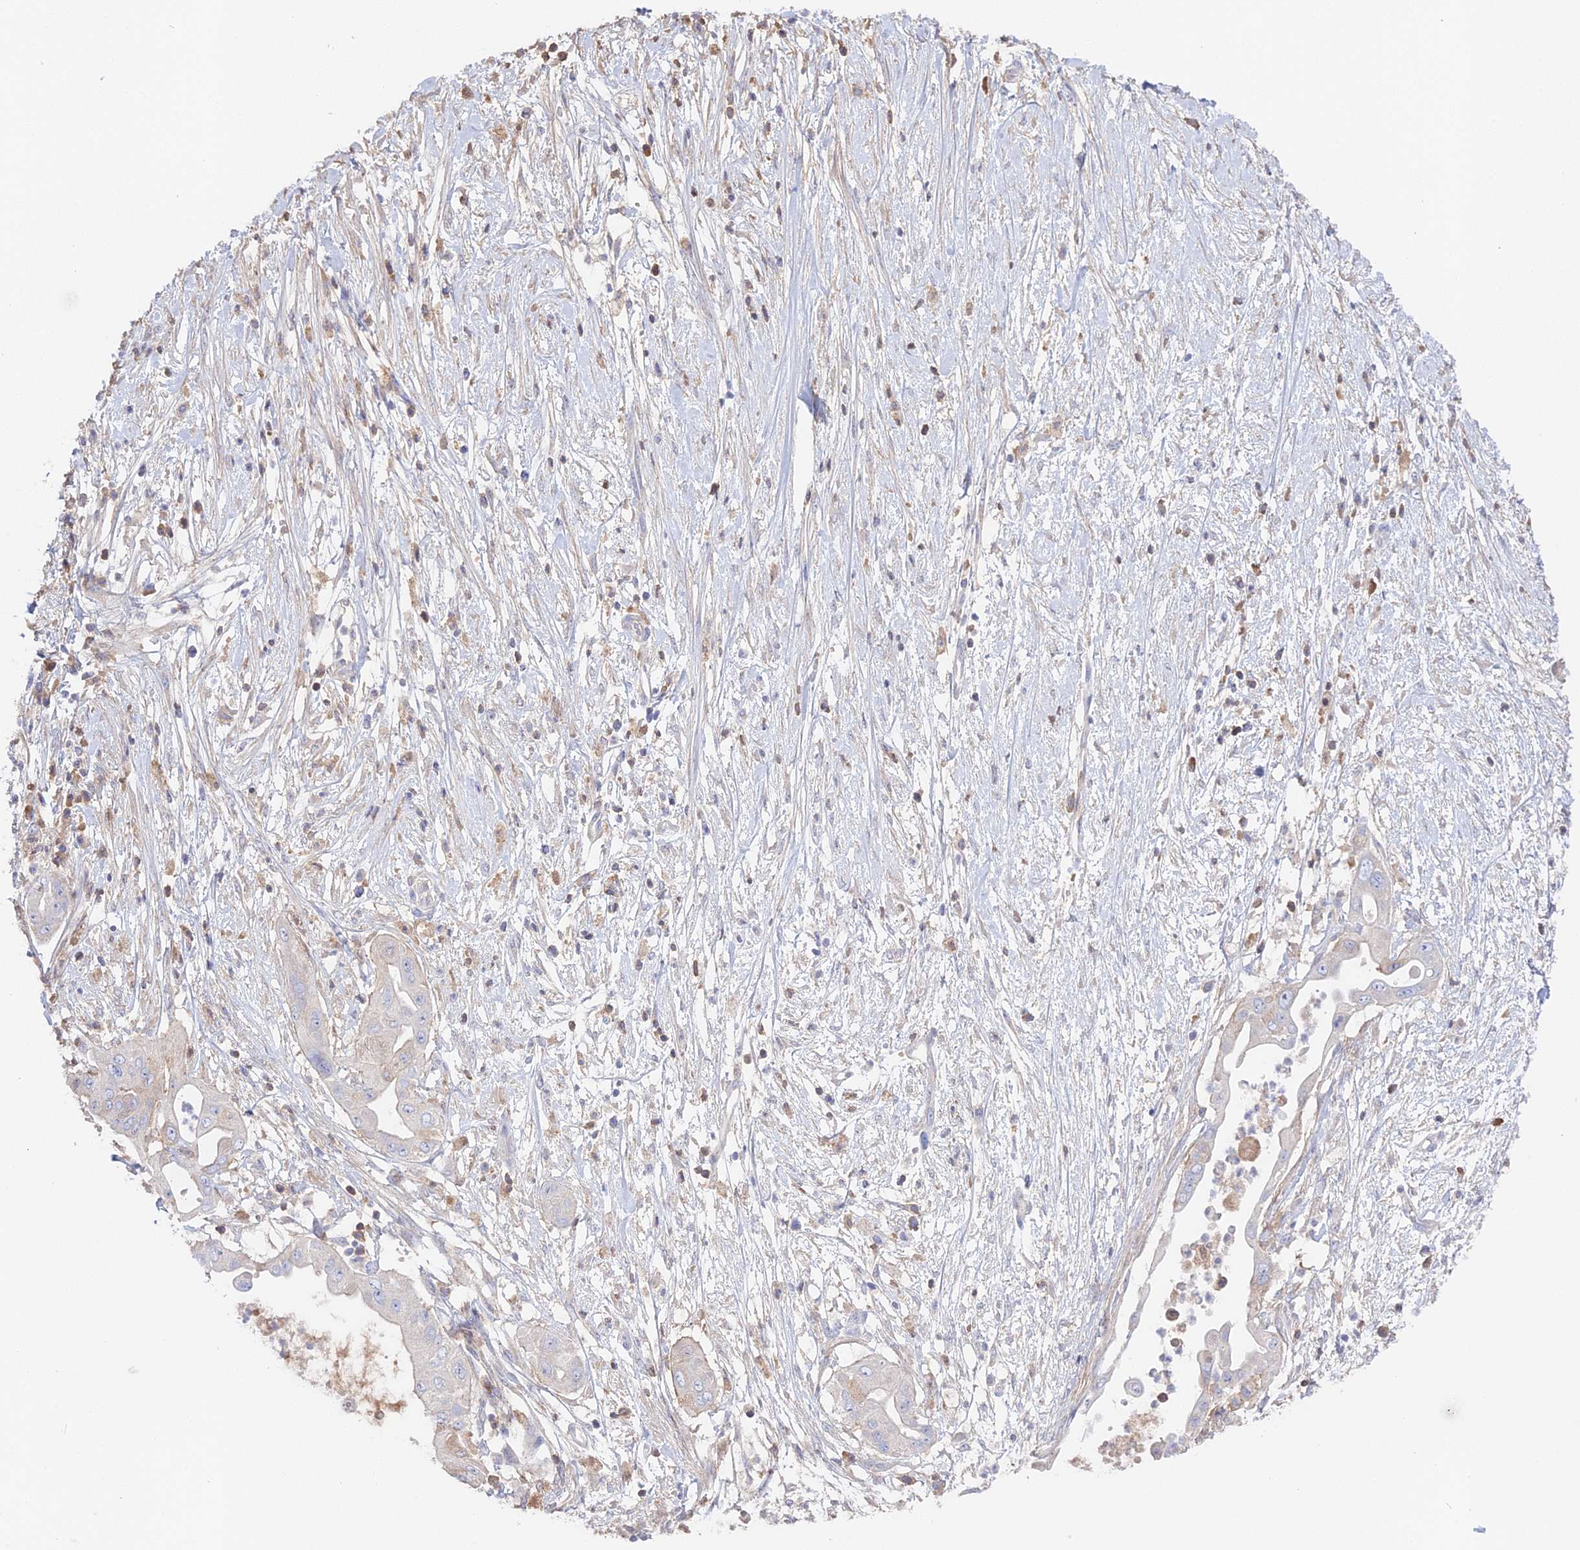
{"staining": {"intensity": "negative", "quantity": "none", "location": "none"}, "tissue": "pancreatic cancer", "cell_type": "Tumor cells", "image_type": "cancer", "snomed": [{"axis": "morphology", "description": "Adenocarcinoma, NOS"}, {"axis": "topography", "description": "Pancreas"}], "caption": "This is a photomicrograph of immunohistochemistry staining of adenocarcinoma (pancreatic), which shows no expression in tumor cells.", "gene": "ADGRA1", "patient": {"sex": "male", "age": 68}}